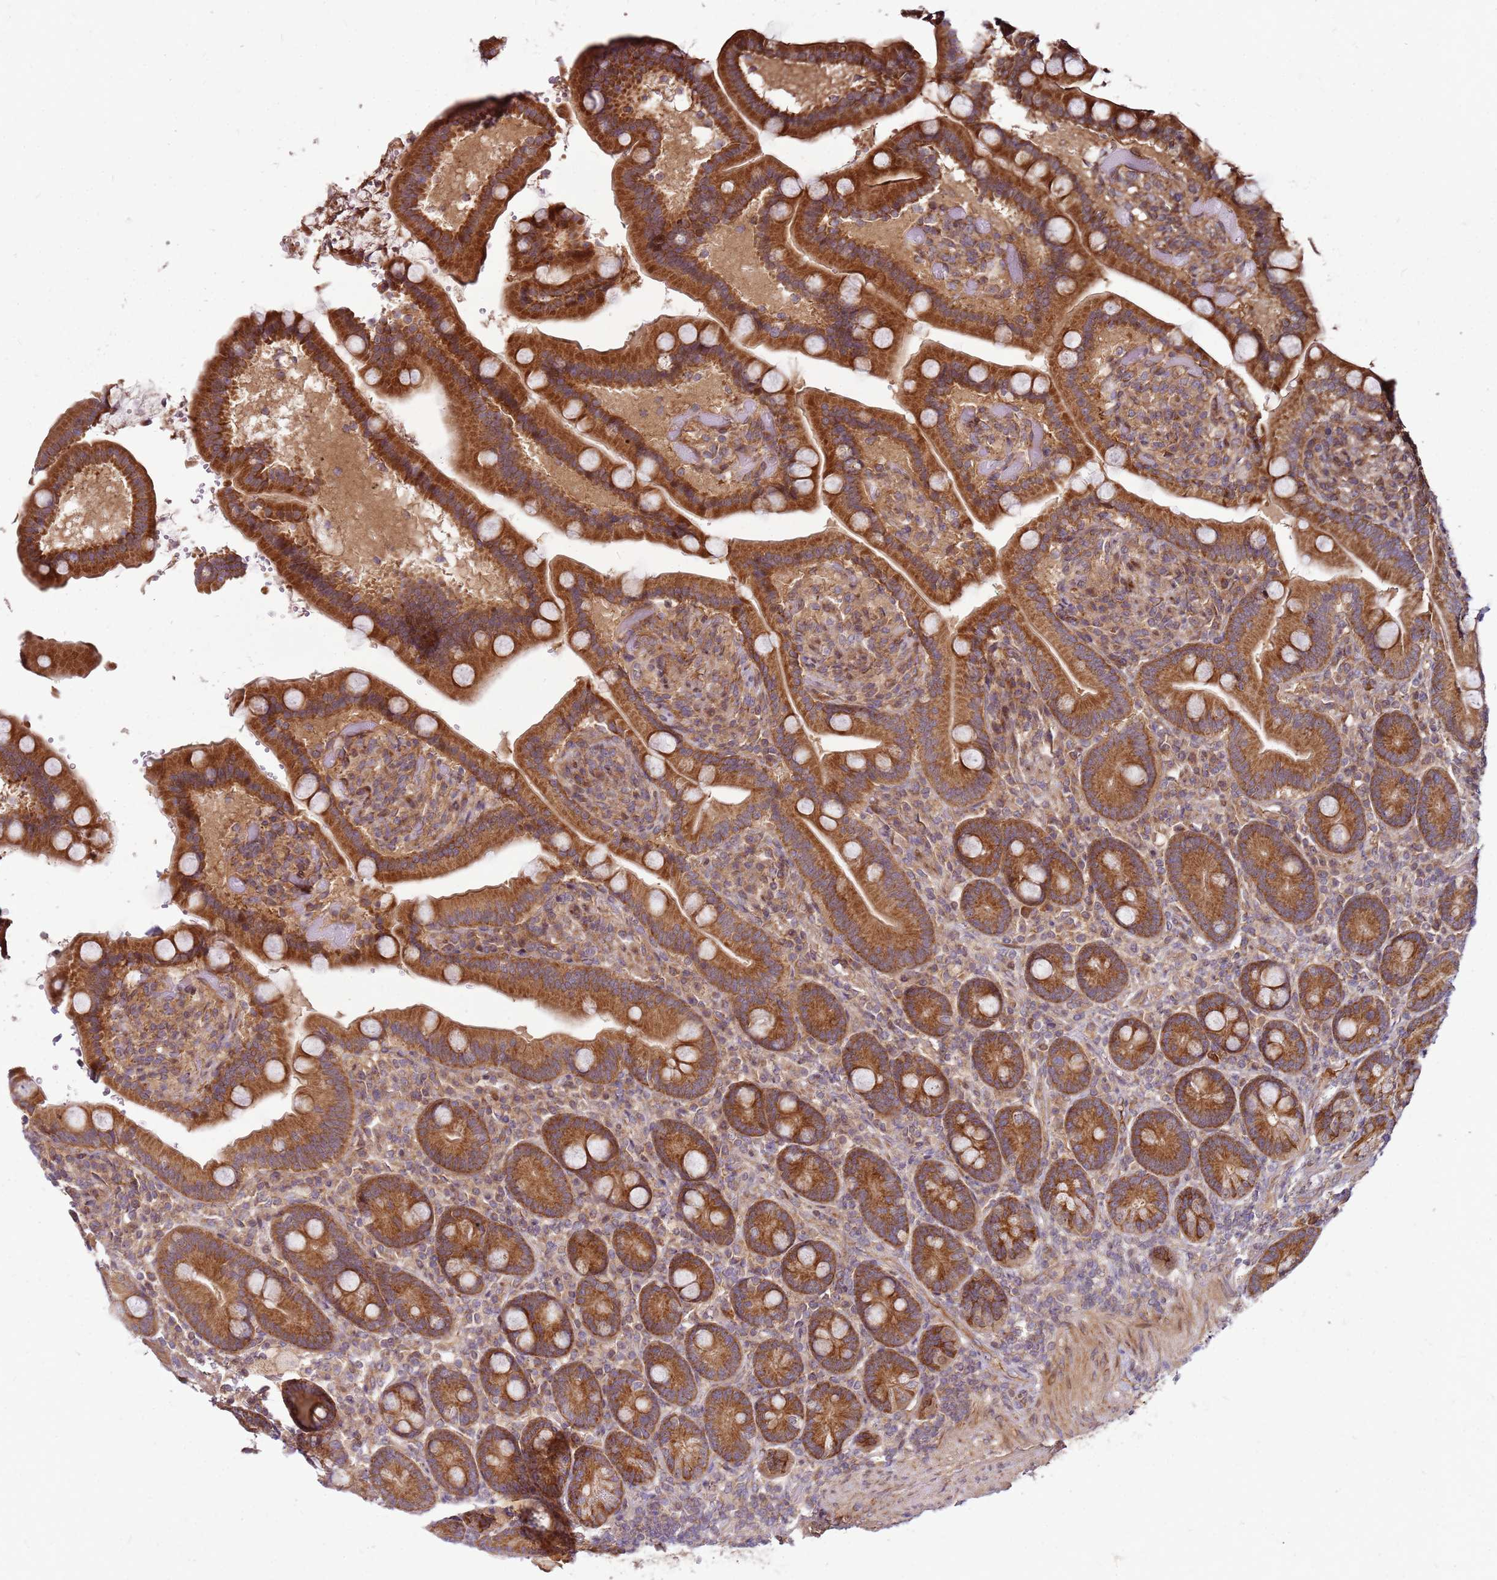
{"staining": {"intensity": "strong", "quantity": ">75%", "location": "cytoplasmic/membranous"}, "tissue": "duodenum", "cell_type": "Glandular cells", "image_type": "normal", "snomed": [{"axis": "morphology", "description": "Normal tissue, NOS"}, {"axis": "topography", "description": "Duodenum"}], "caption": "IHC of unremarkable duodenum reveals high levels of strong cytoplasmic/membranous positivity in about >75% of glandular cells. The staining was performed using DAB, with brown indicating positive protein expression. Nuclei are stained blue with hematoxylin.", "gene": "CCDC159", "patient": {"sex": "female", "age": 62}}